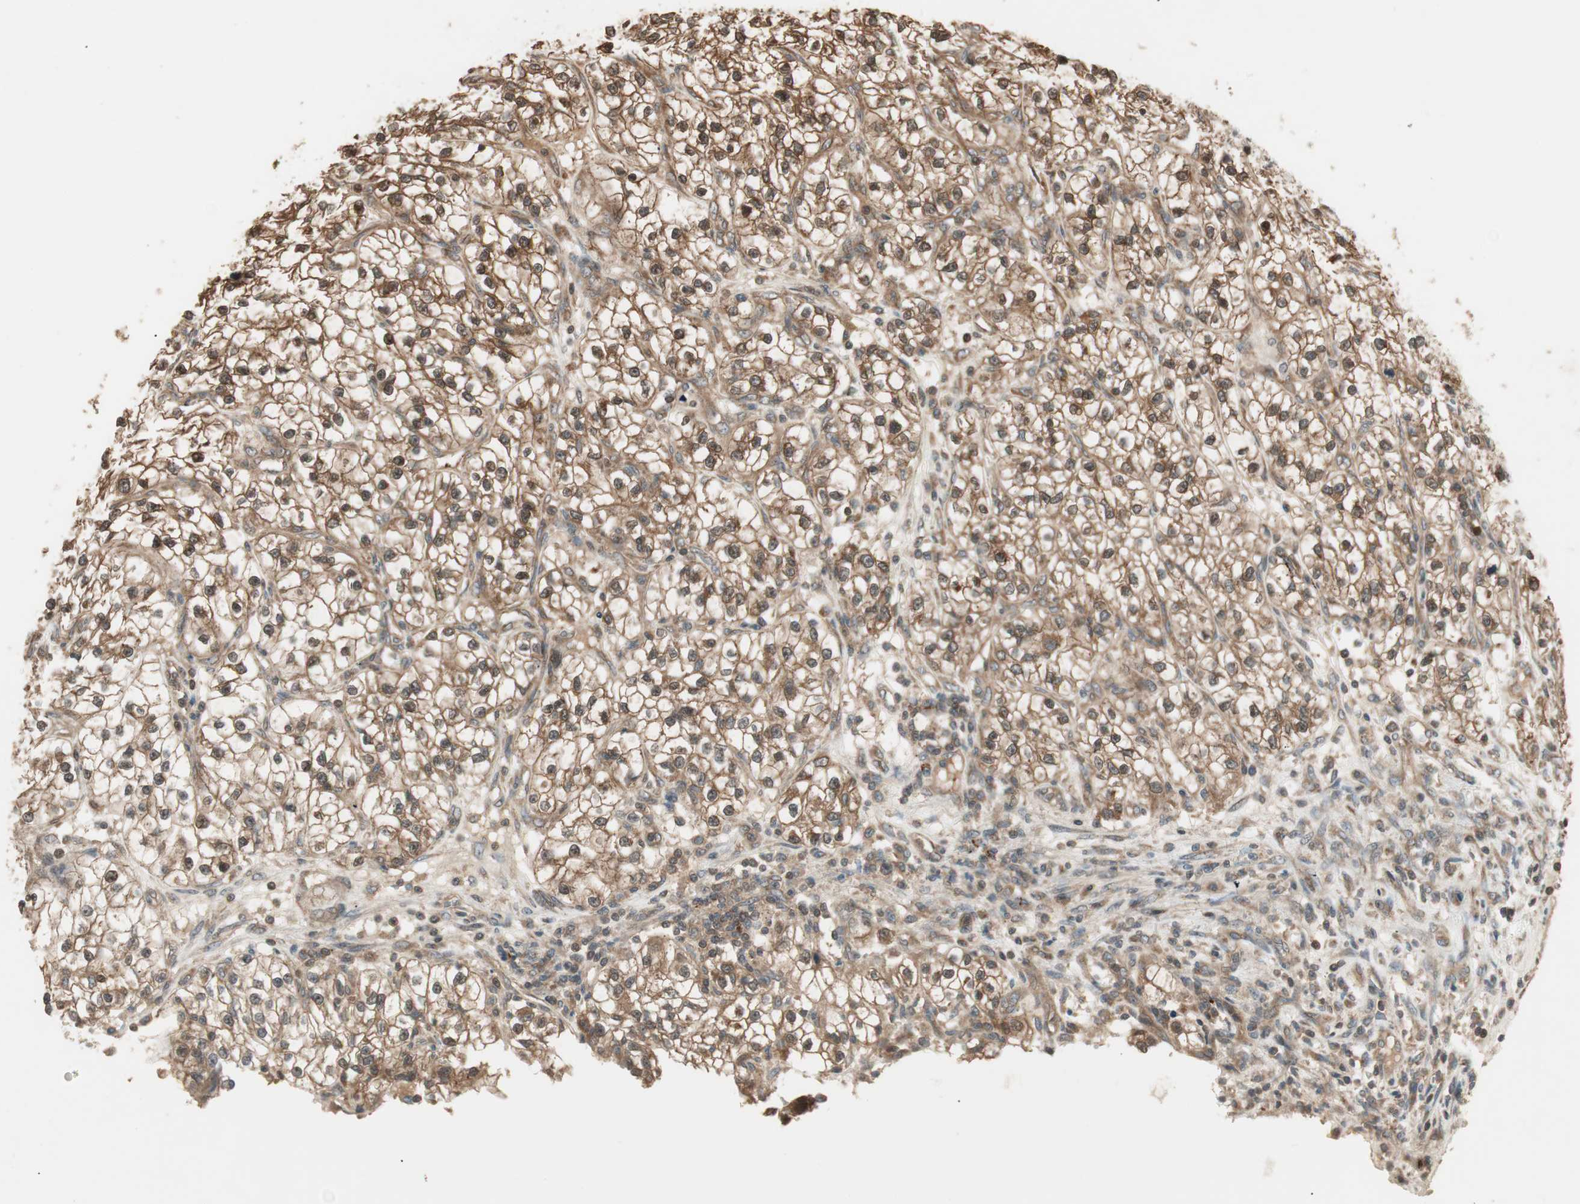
{"staining": {"intensity": "strong", "quantity": ">75%", "location": "cytoplasmic/membranous,nuclear"}, "tissue": "renal cancer", "cell_type": "Tumor cells", "image_type": "cancer", "snomed": [{"axis": "morphology", "description": "Adenocarcinoma, NOS"}, {"axis": "topography", "description": "Kidney"}], "caption": "Brown immunohistochemical staining in human renal adenocarcinoma exhibits strong cytoplasmic/membranous and nuclear staining in about >75% of tumor cells. (DAB IHC, brown staining for protein, blue staining for nuclei).", "gene": "CNOT4", "patient": {"sex": "female", "age": 57}}